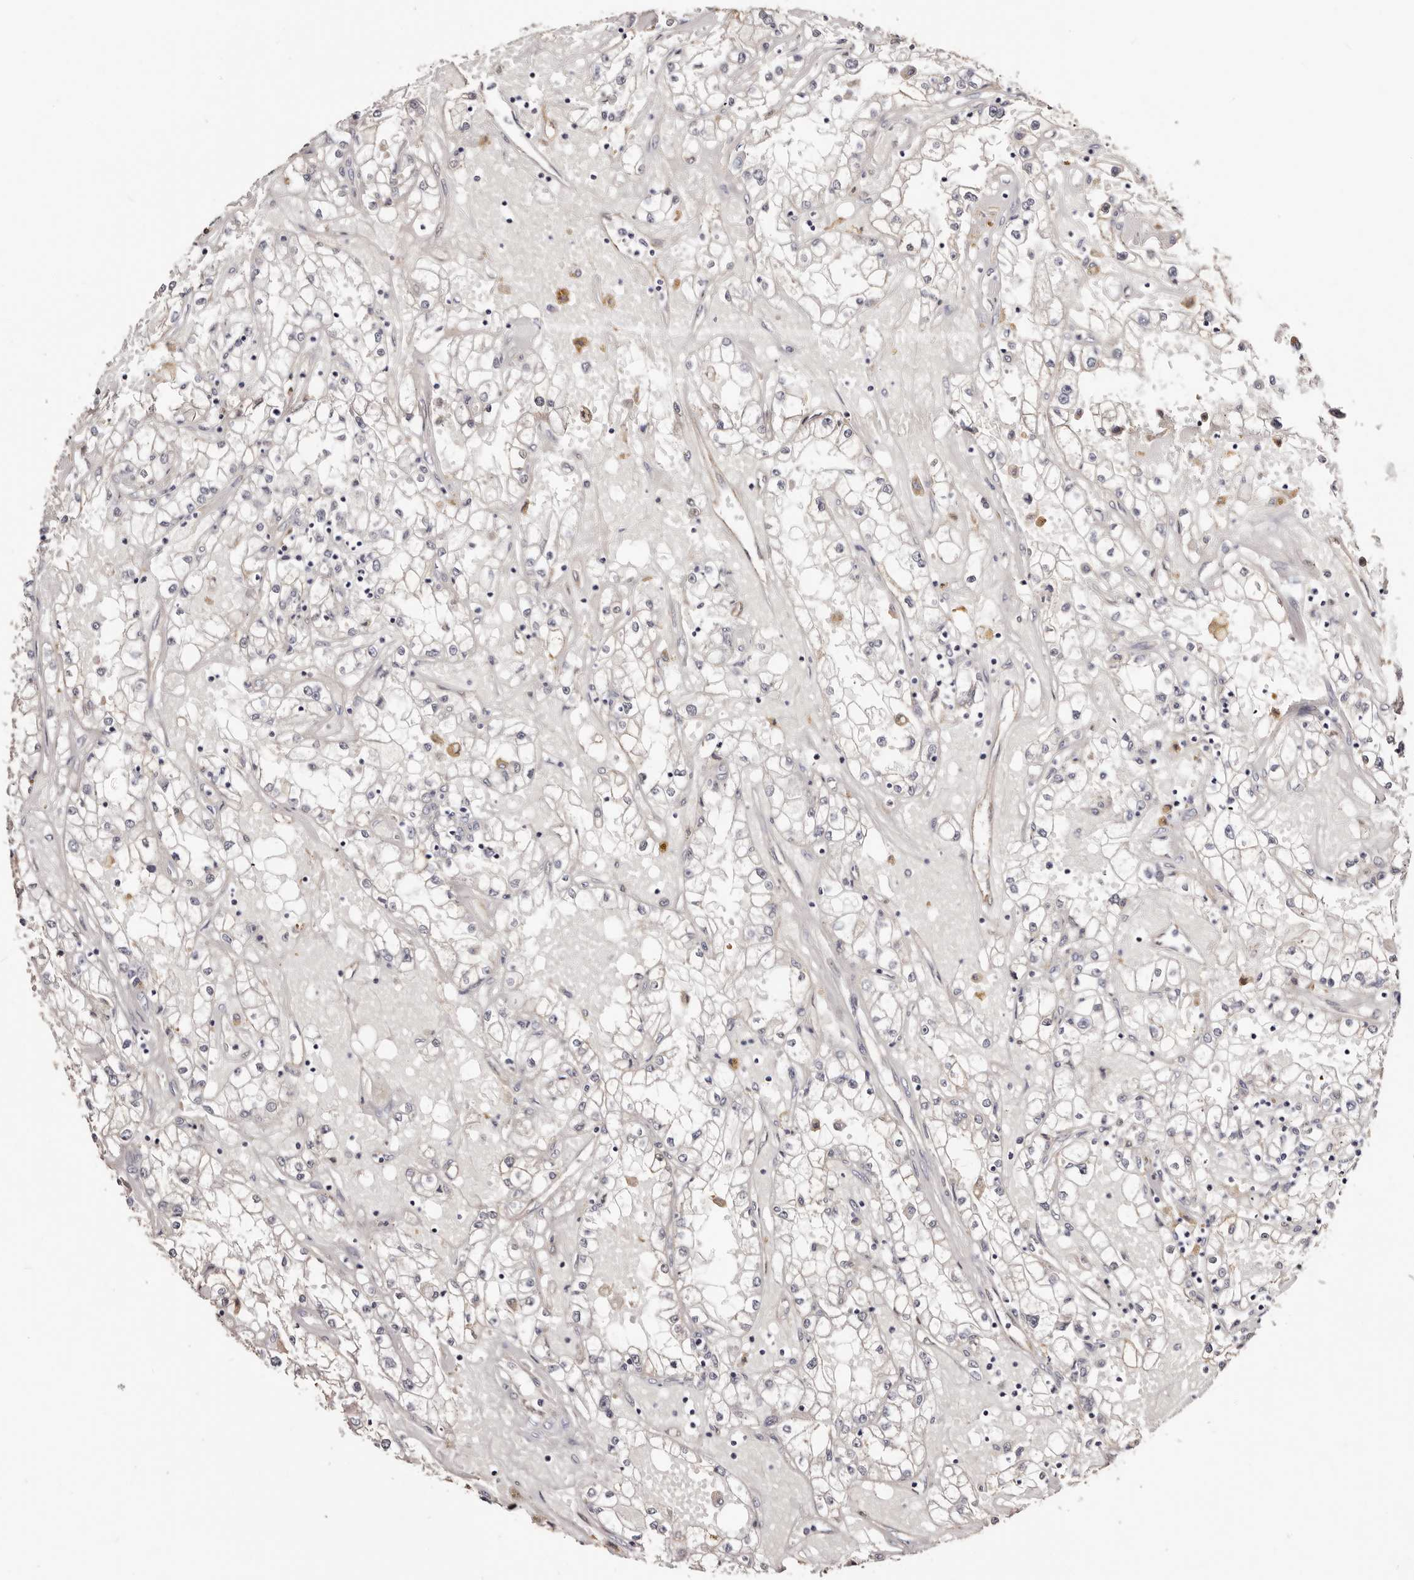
{"staining": {"intensity": "negative", "quantity": "none", "location": "none"}, "tissue": "renal cancer", "cell_type": "Tumor cells", "image_type": "cancer", "snomed": [{"axis": "morphology", "description": "Adenocarcinoma, NOS"}, {"axis": "topography", "description": "Kidney"}], "caption": "DAB immunohistochemical staining of renal cancer reveals no significant positivity in tumor cells.", "gene": "TGM2", "patient": {"sex": "male", "age": 56}}